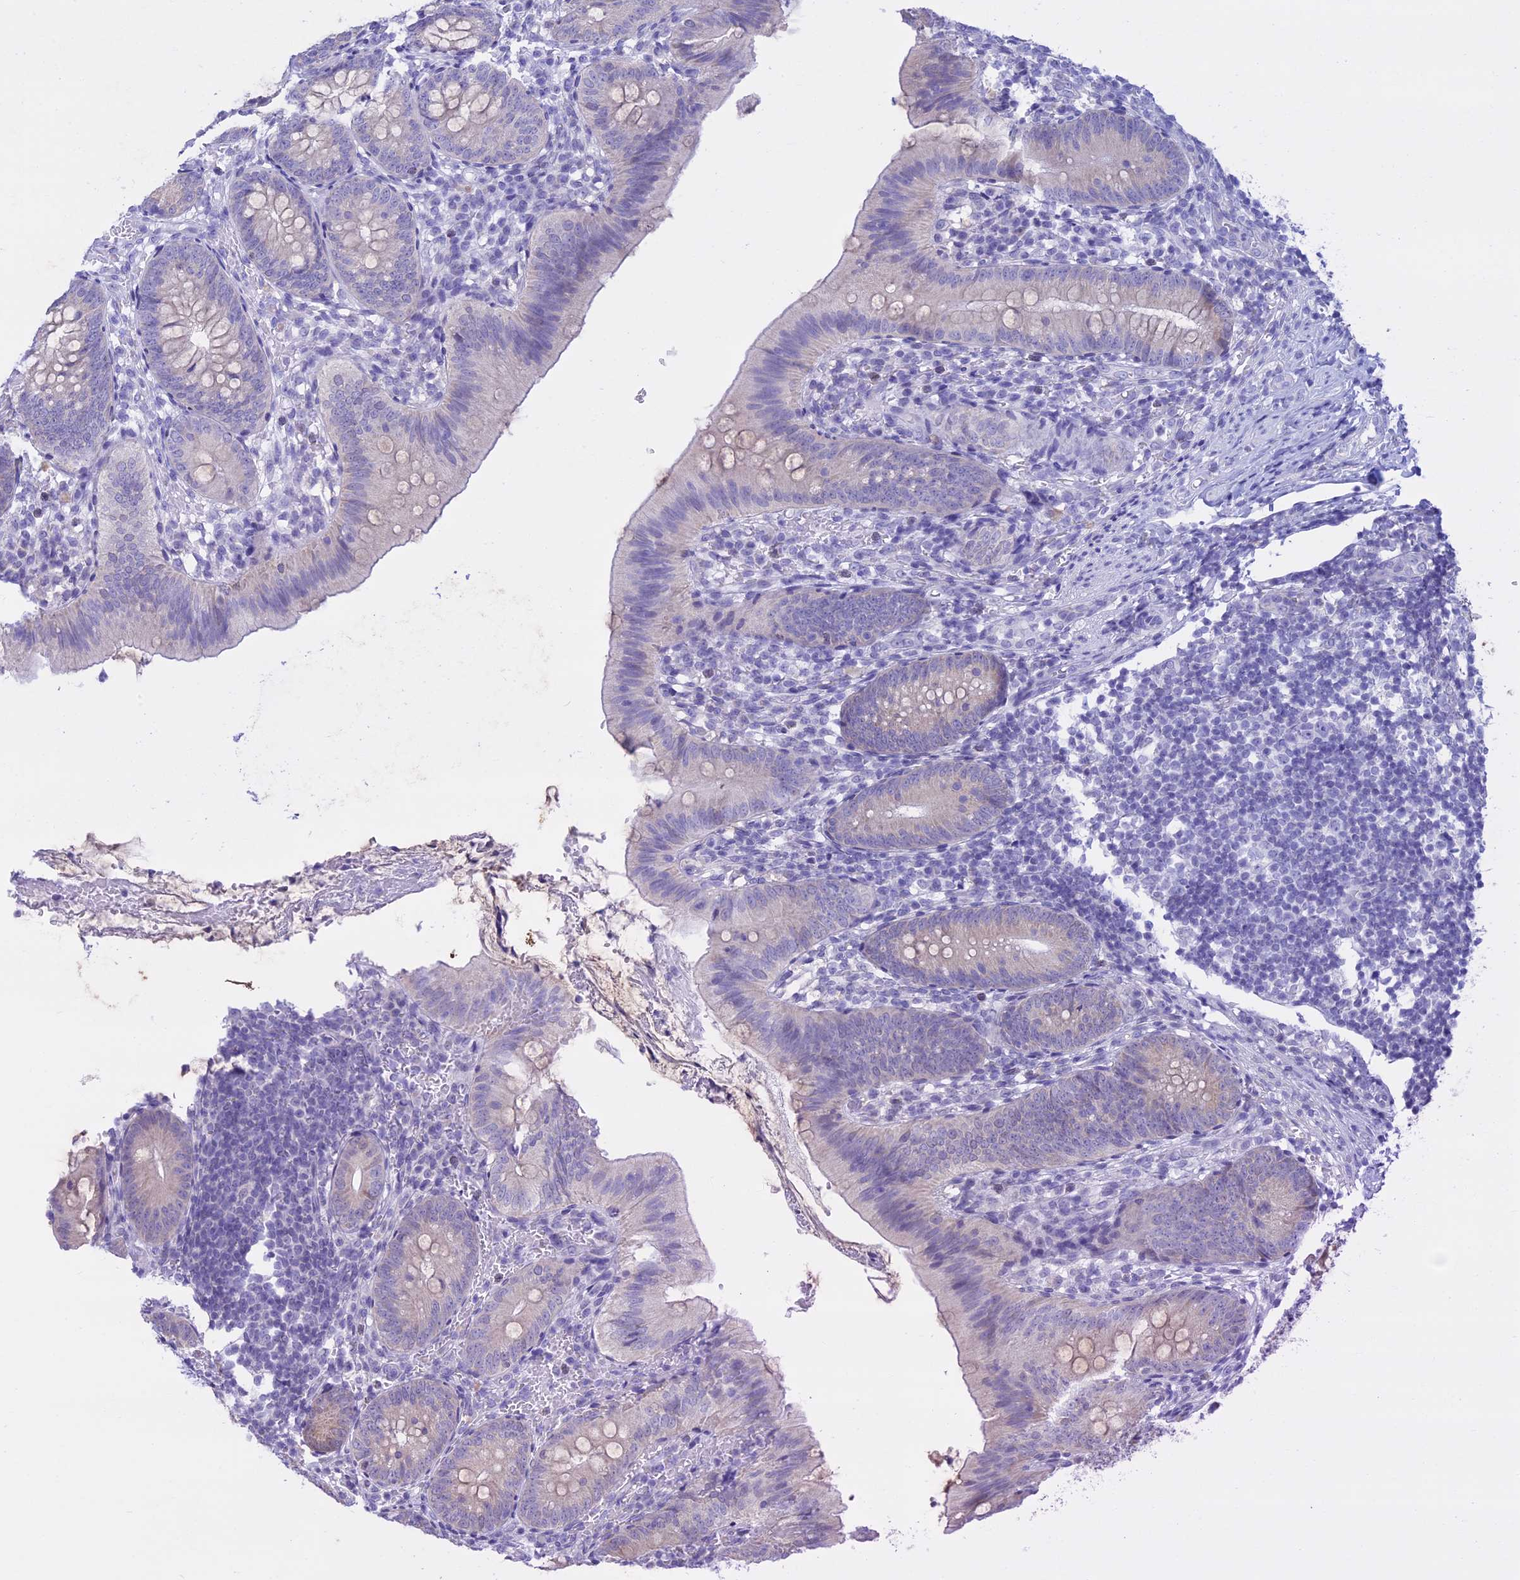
{"staining": {"intensity": "negative", "quantity": "none", "location": "none"}, "tissue": "appendix", "cell_type": "Glandular cells", "image_type": "normal", "snomed": [{"axis": "morphology", "description": "Normal tissue, NOS"}, {"axis": "topography", "description": "Appendix"}], "caption": "Appendix stained for a protein using immunohistochemistry (IHC) demonstrates no positivity glandular cells.", "gene": "LHFPL2", "patient": {"sex": "male", "age": 1}}